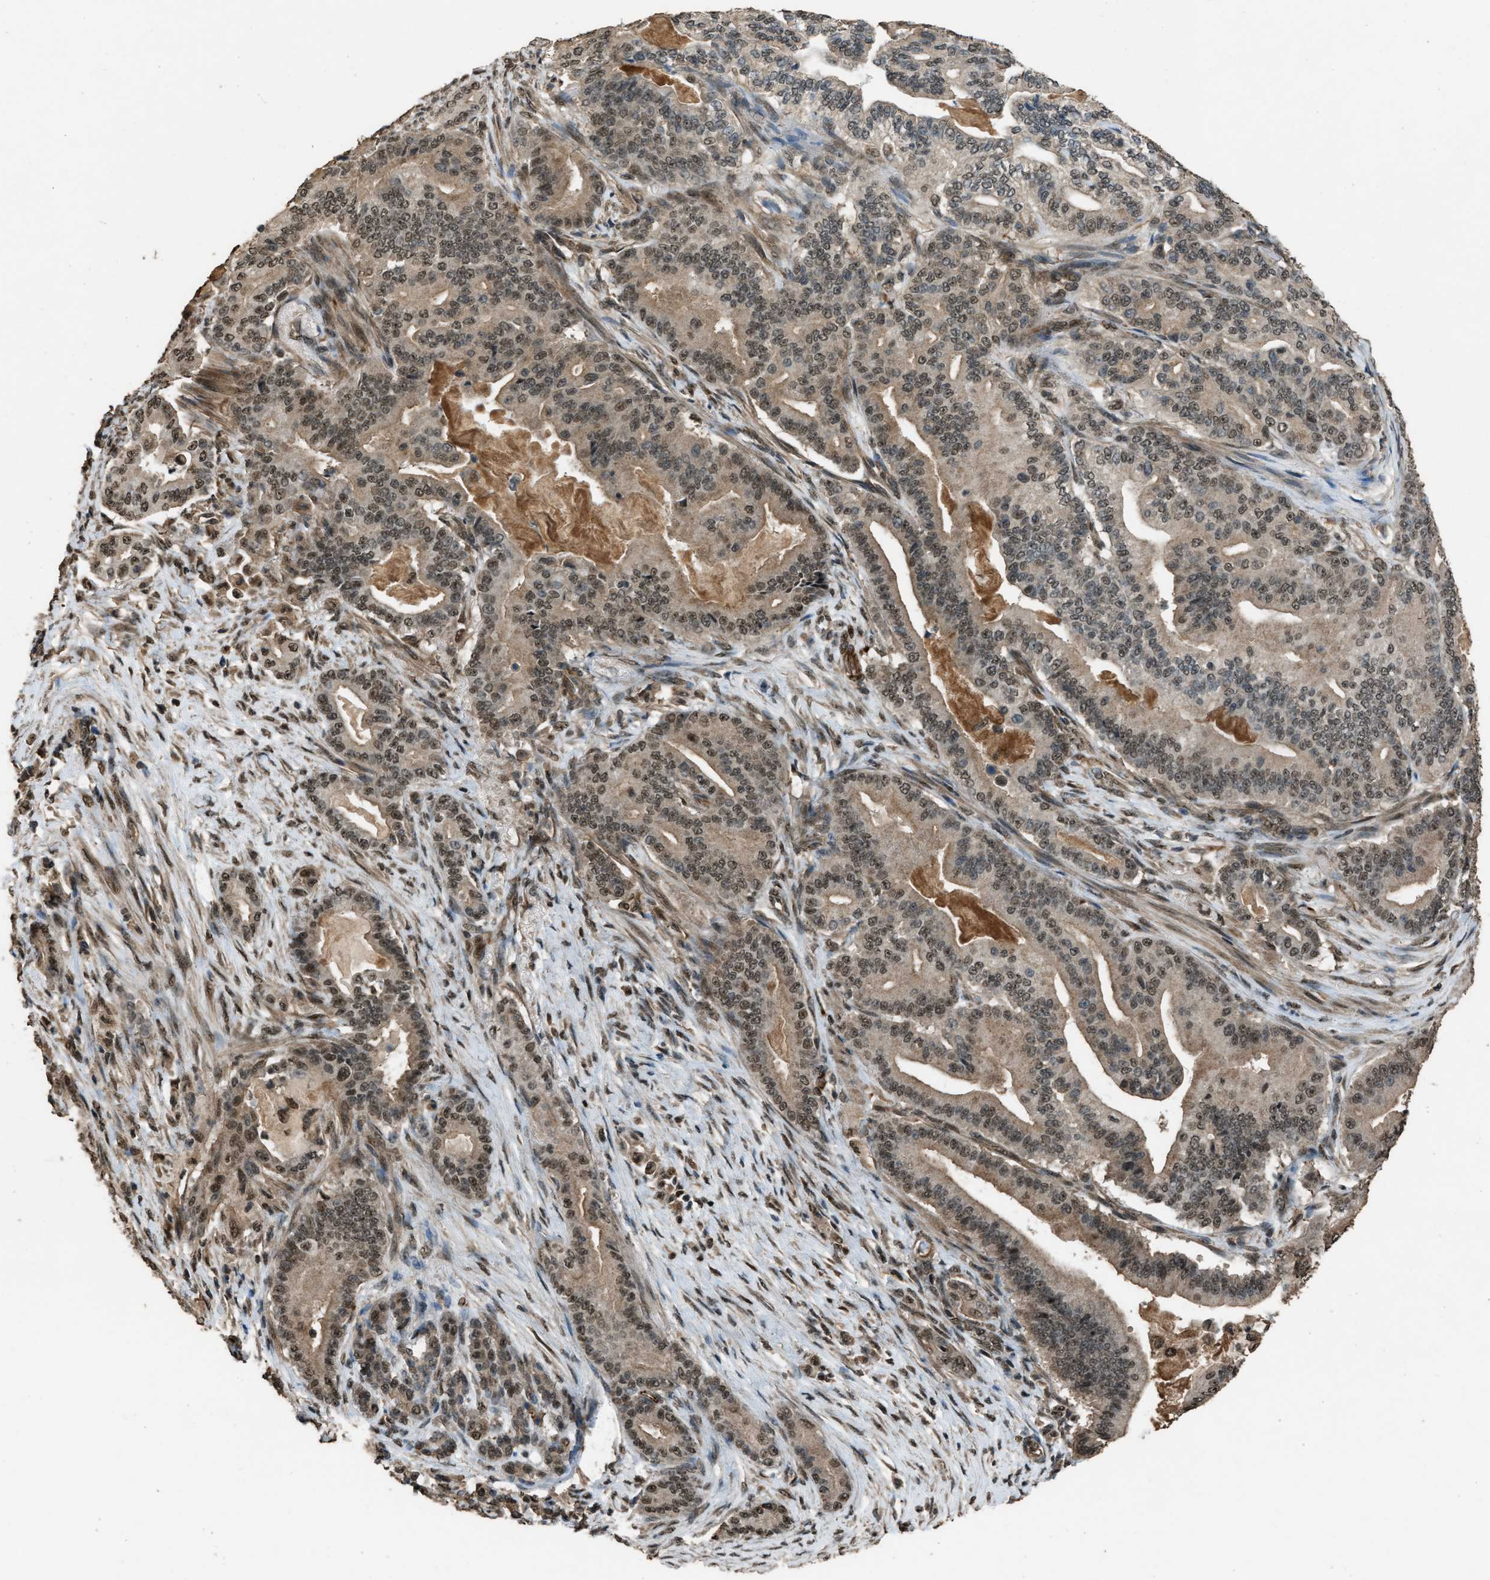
{"staining": {"intensity": "moderate", "quantity": ">75%", "location": "cytoplasmic/membranous,nuclear"}, "tissue": "pancreatic cancer", "cell_type": "Tumor cells", "image_type": "cancer", "snomed": [{"axis": "morphology", "description": "Normal tissue, NOS"}, {"axis": "morphology", "description": "Adenocarcinoma, NOS"}, {"axis": "topography", "description": "Pancreas"}], "caption": "Immunohistochemical staining of human pancreatic adenocarcinoma reveals medium levels of moderate cytoplasmic/membranous and nuclear protein positivity in about >75% of tumor cells.", "gene": "SERTAD2", "patient": {"sex": "male", "age": 63}}